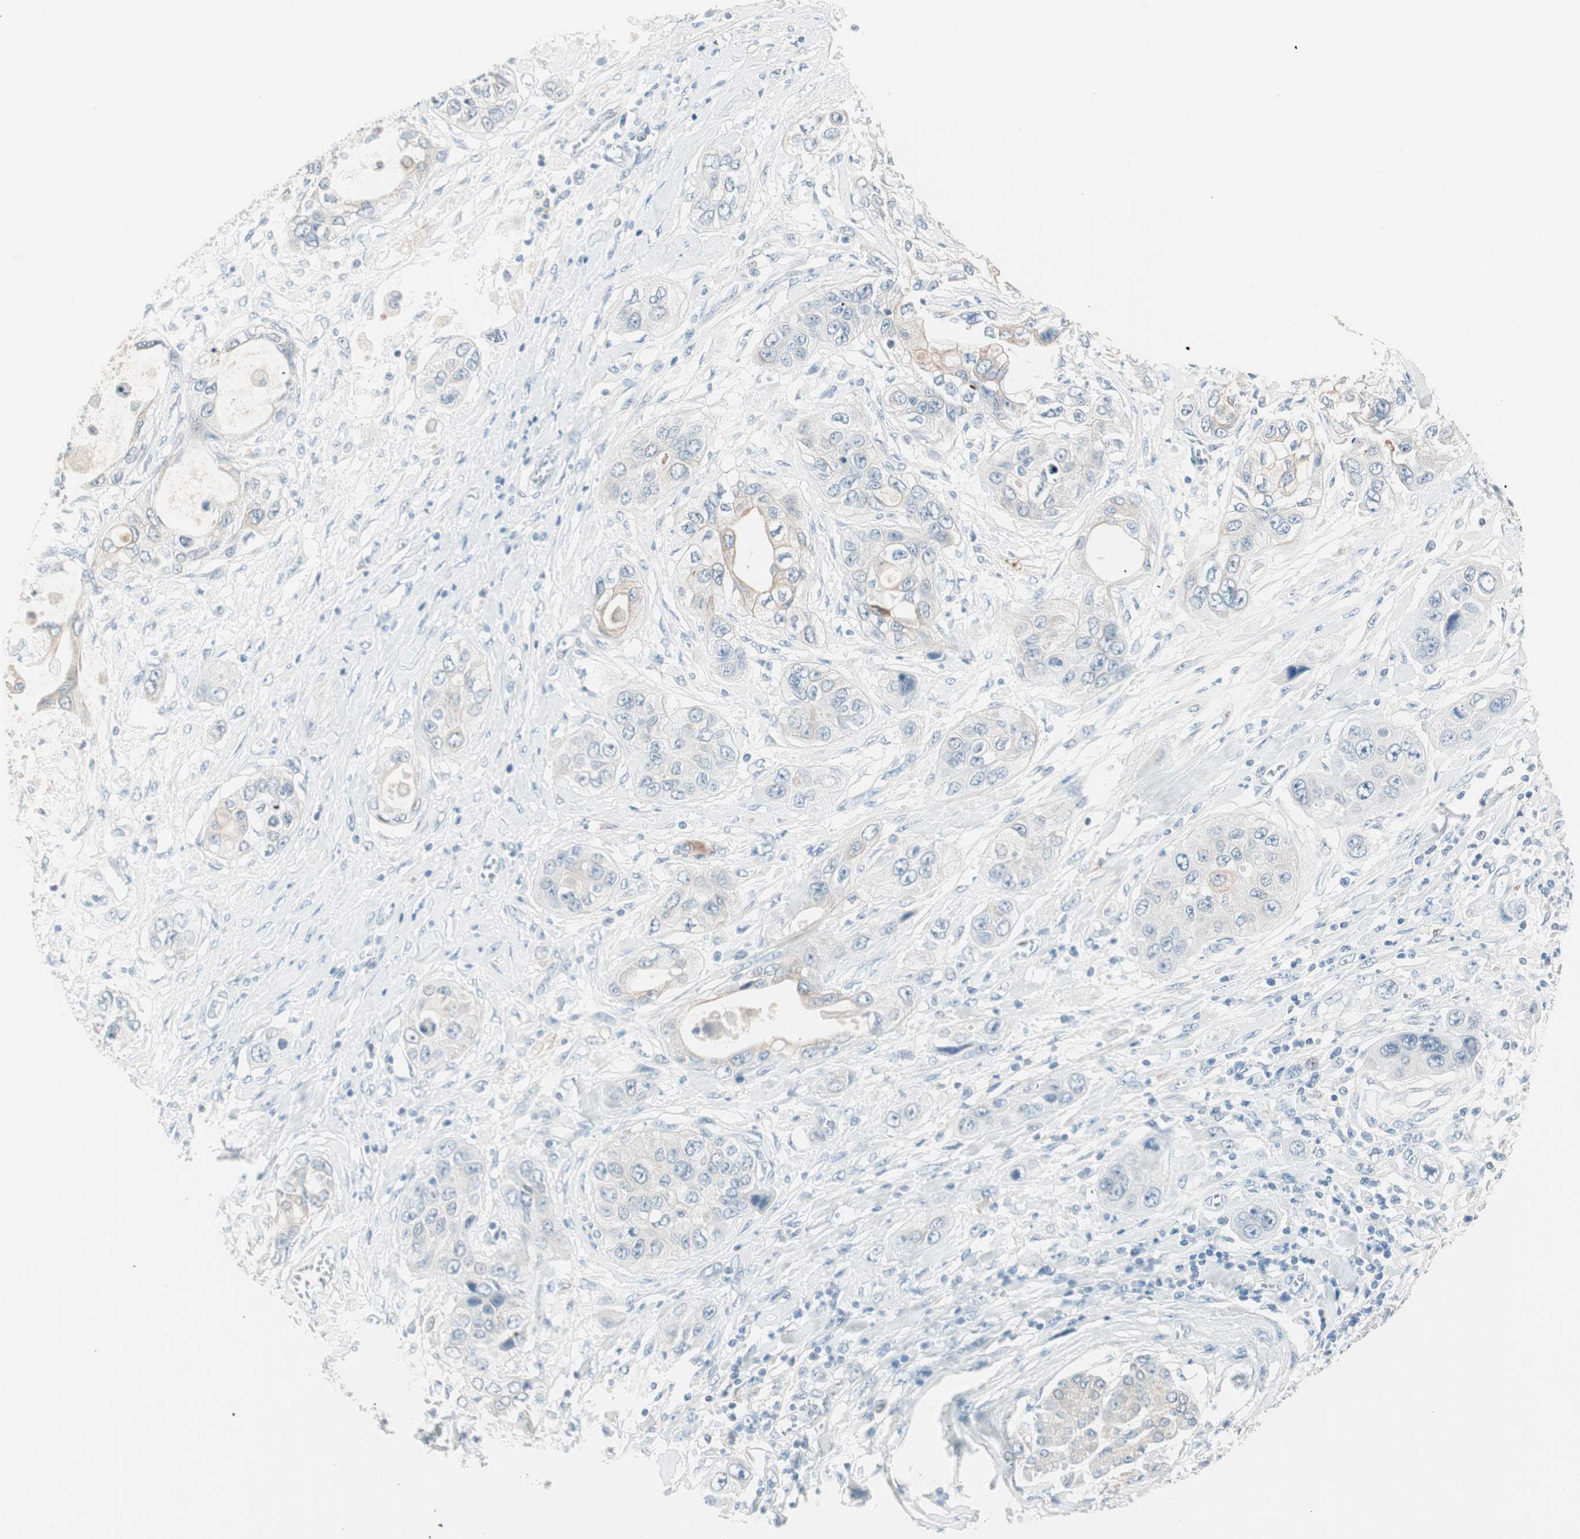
{"staining": {"intensity": "negative", "quantity": "none", "location": "none"}, "tissue": "pancreatic cancer", "cell_type": "Tumor cells", "image_type": "cancer", "snomed": [{"axis": "morphology", "description": "Adenocarcinoma, NOS"}, {"axis": "topography", "description": "Pancreas"}], "caption": "The histopathology image demonstrates no staining of tumor cells in pancreatic cancer.", "gene": "GNAO1", "patient": {"sex": "female", "age": 70}}